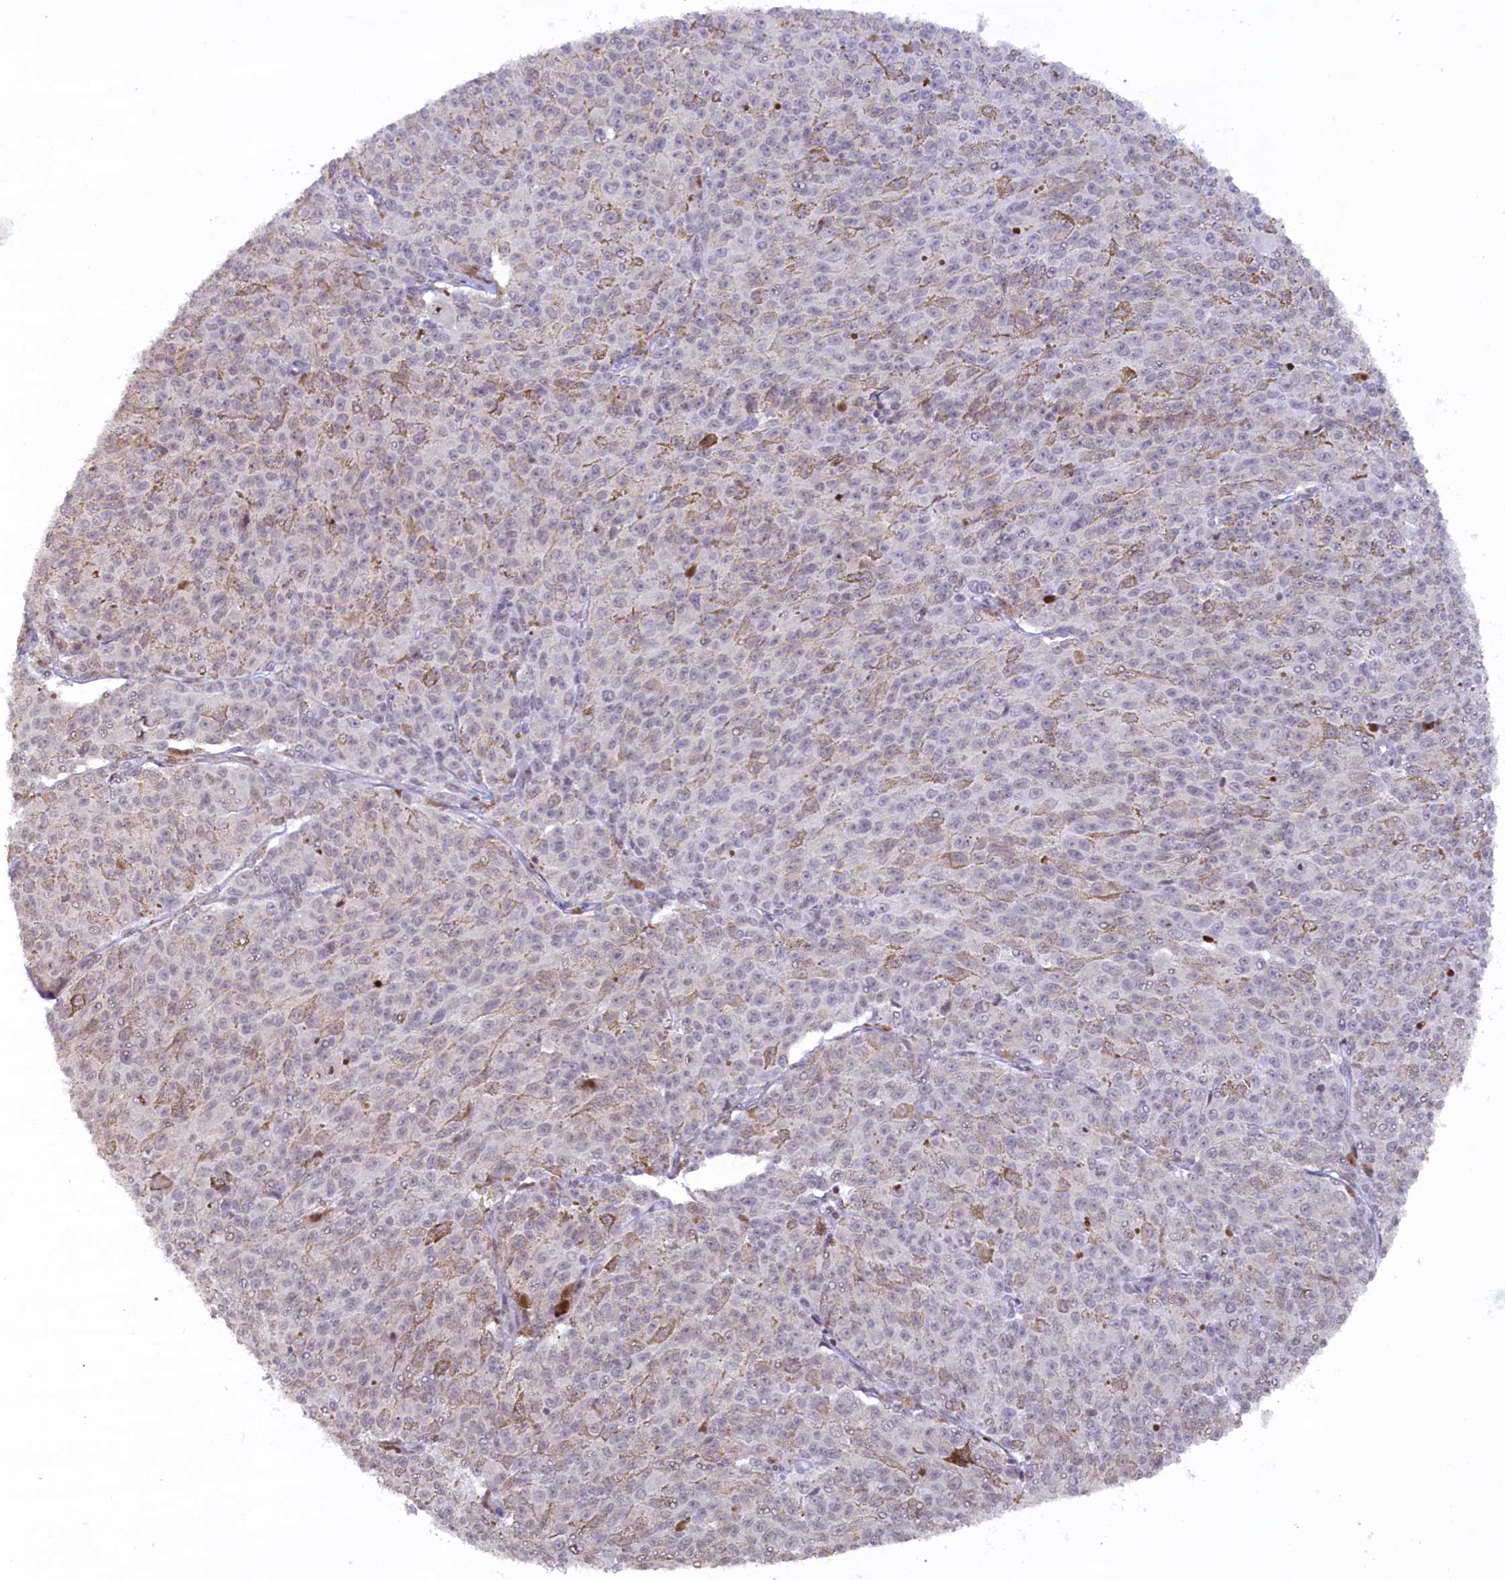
{"staining": {"intensity": "negative", "quantity": "none", "location": "none"}, "tissue": "melanoma", "cell_type": "Tumor cells", "image_type": "cancer", "snomed": [{"axis": "morphology", "description": "Malignant melanoma, NOS"}, {"axis": "topography", "description": "Skin"}], "caption": "A high-resolution histopathology image shows immunohistochemistry (IHC) staining of malignant melanoma, which shows no significant positivity in tumor cells.", "gene": "FYB1", "patient": {"sex": "female", "age": 52}}